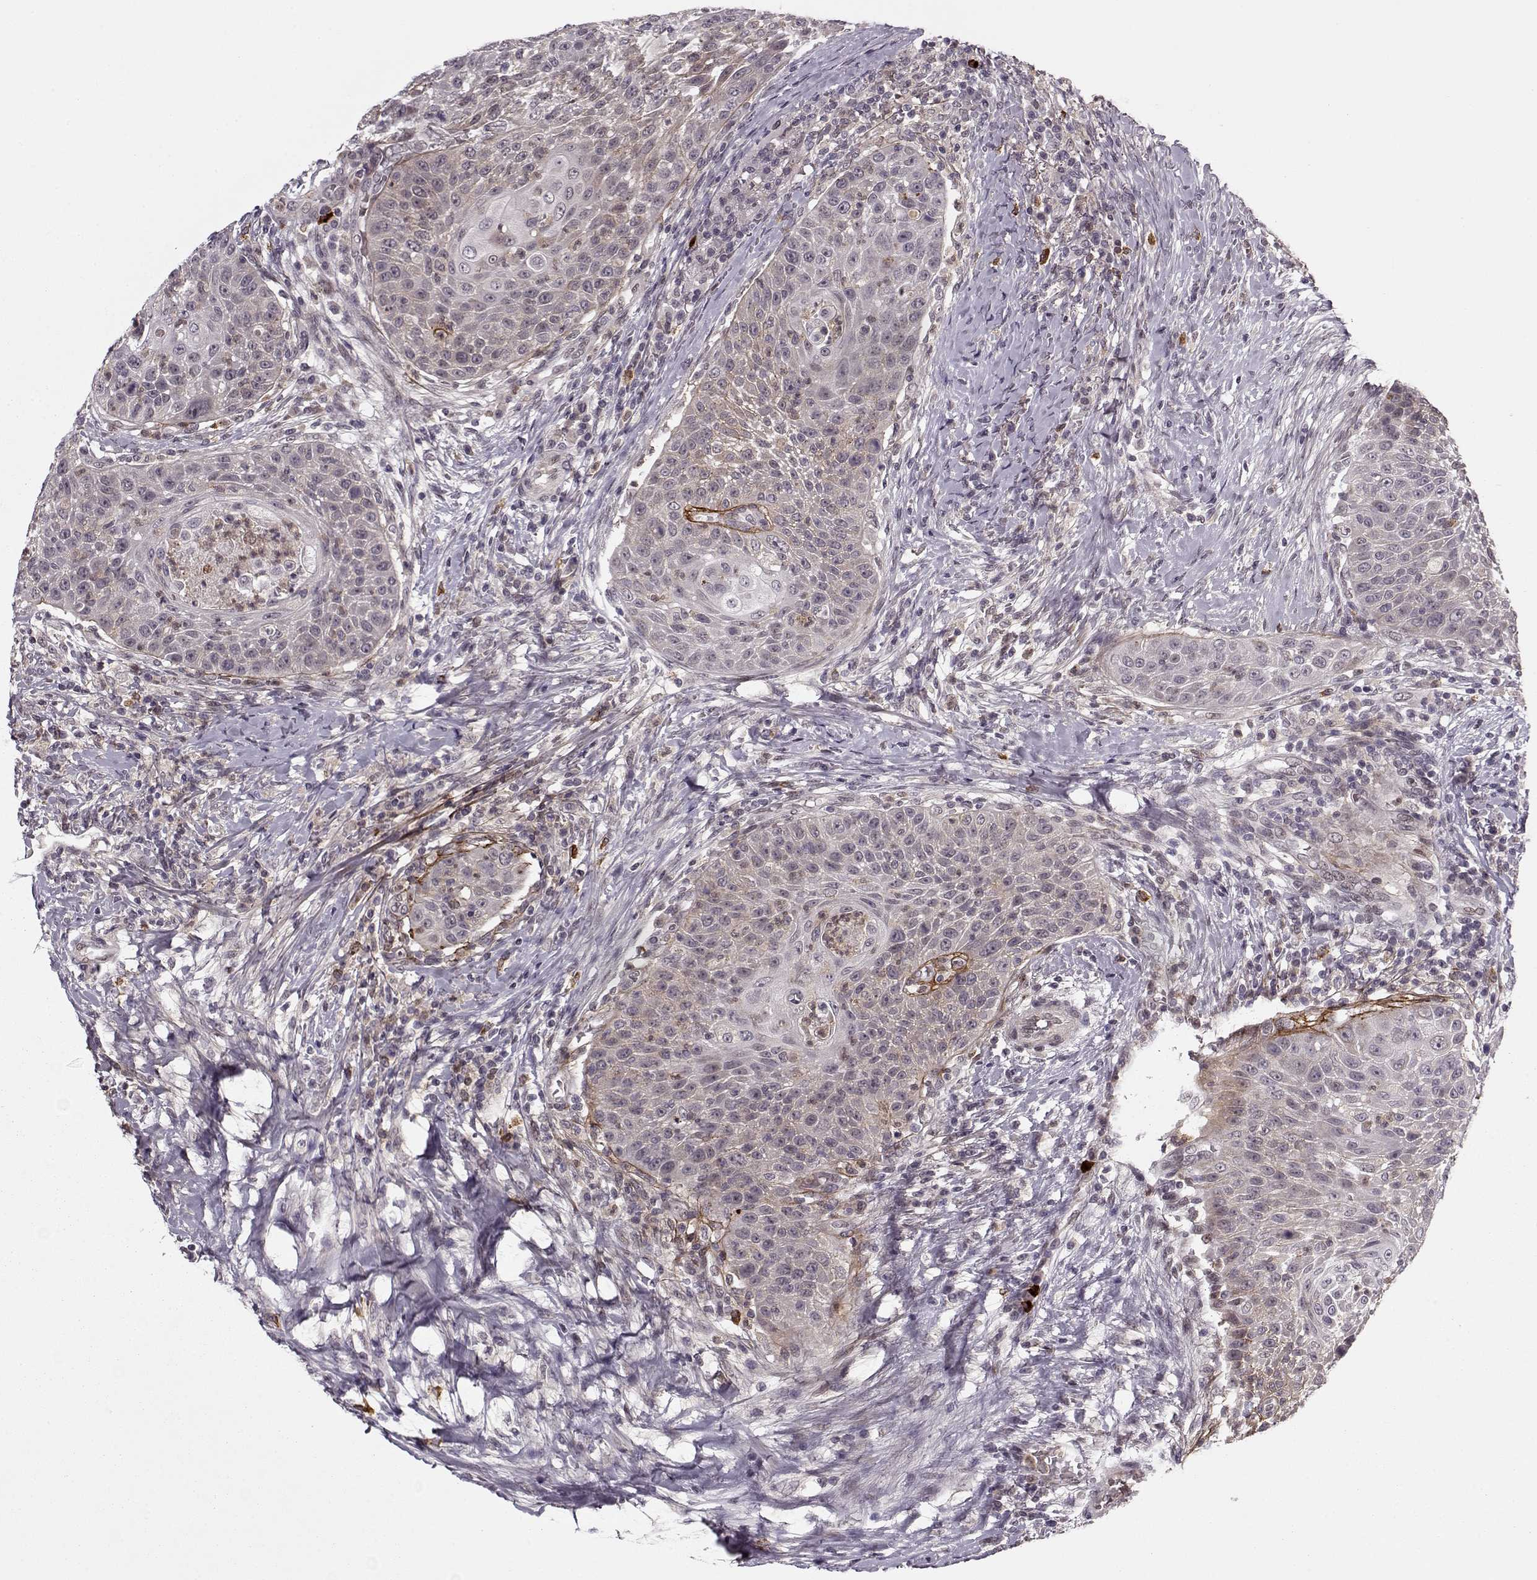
{"staining": {"intensity": "negative", "quantity": "none", "location": "none"}, "tissue": "head and neck cancer", "cell_type": "Tumor cells", "image_type": "cancer", "snomed": [{"axis": "morphology", "description": "Squamous cell carcinoma, NOS"}, {"axis": "topography", "description": "Head-Neck"}], "caption": "High magnification brightfield microscopy of head and neck squamous cell carcinoma stained with DAB (3,3'-diaminobenzidine) (brown) and counterstained with hematoxylin (blue): tumor cells show no significant positivity. Nuclei are stained in blue.", "gene": "DENND4B", "patient": {"sex": "male", "age": 69}}